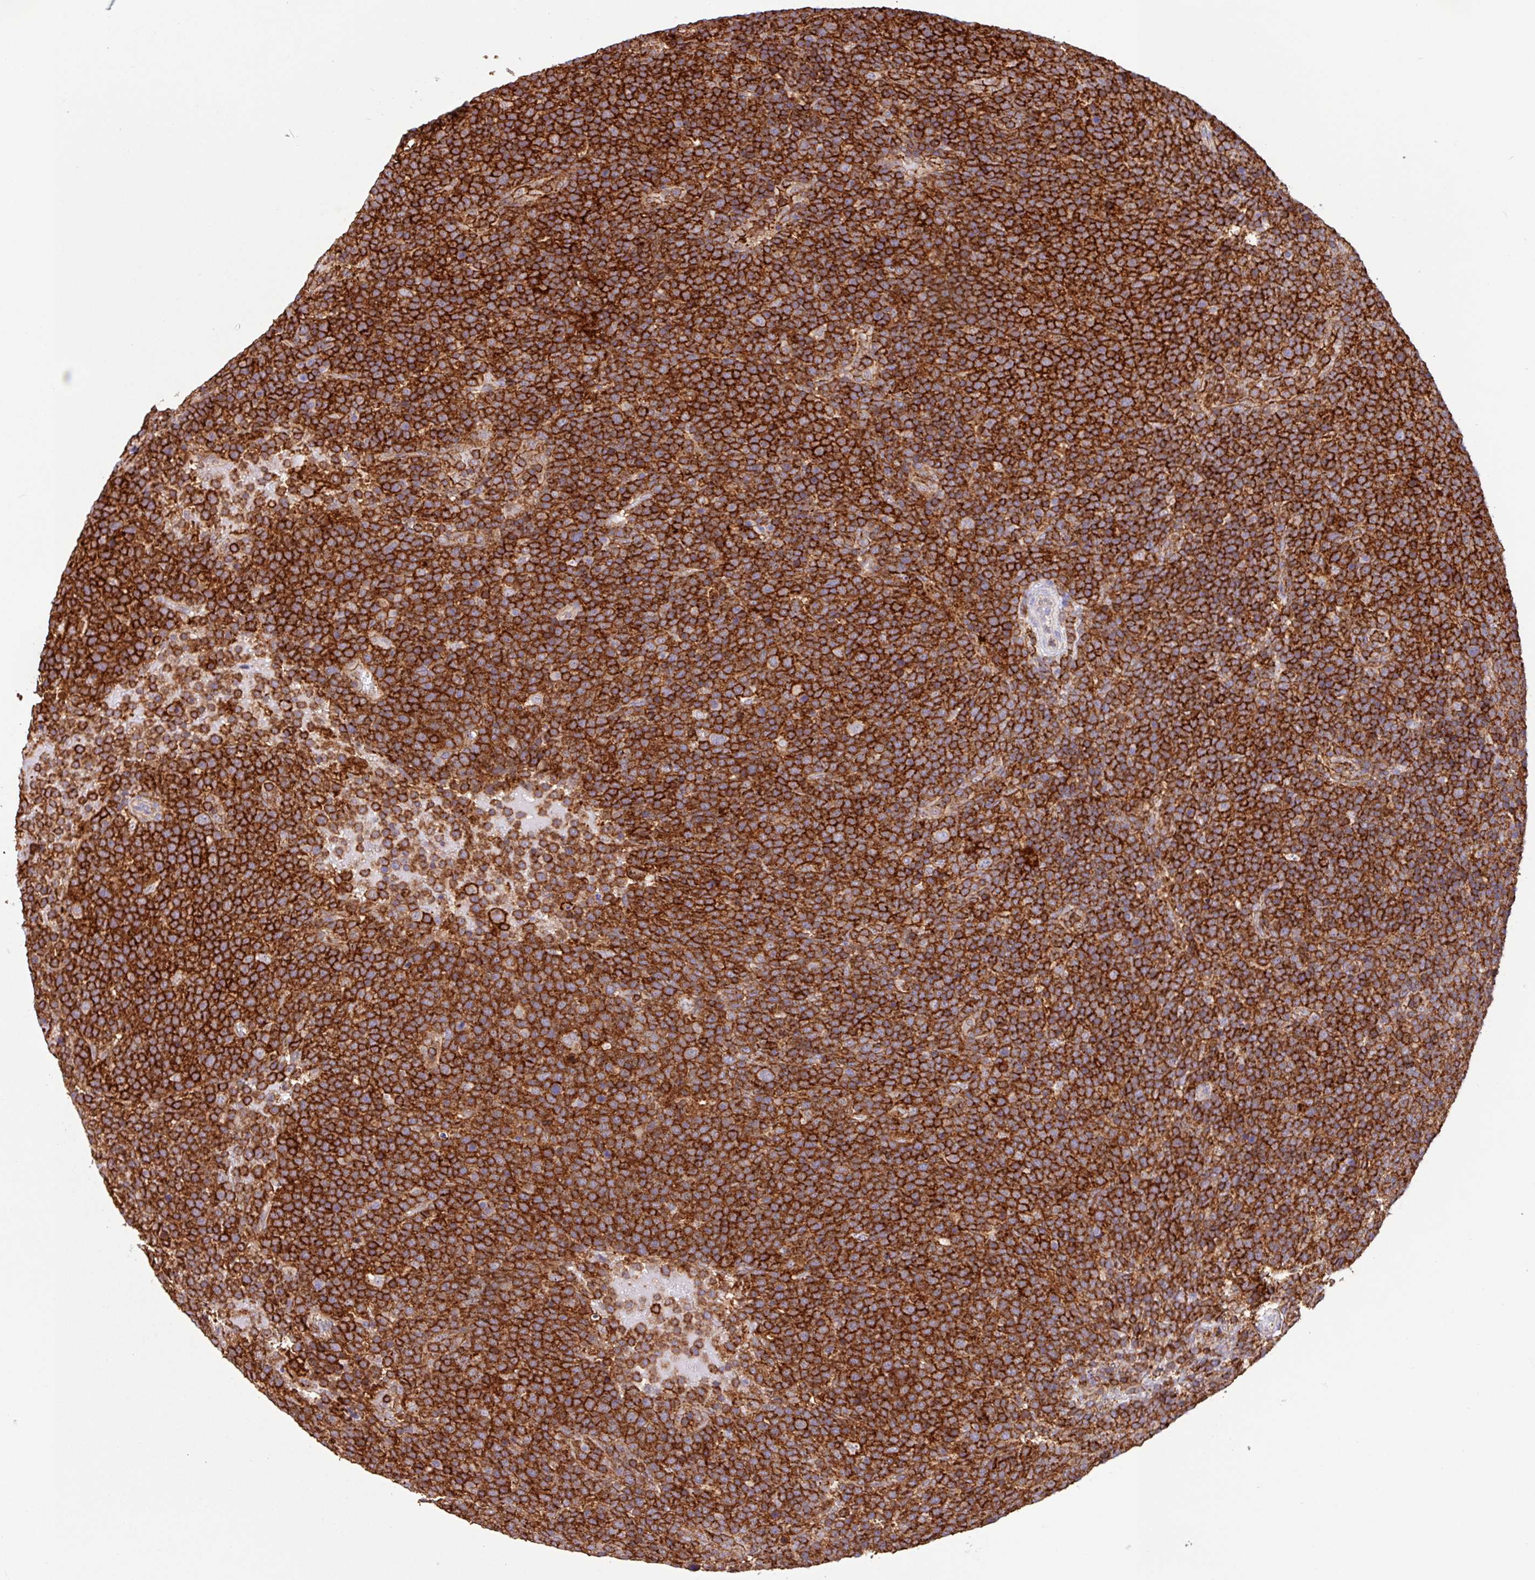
{"staining": {"intensity": "strong", "quantity": ">75%", "location": "cytoplasmic/membranous"}, "tissue": "lymphoma", "cell_type": "Tumor cells", "image_type": "cancer", "snomed": [{"axis": "morphology", "description": "Malignant lymphoma, non-Hodgkin's type, High grade"}, {"axis": "topography", "description": "Lymph node"}], "caption": "Malignant lymphoma, non-Hodgkin's type (high-grade) stained with a protein marker demonstrates strong staining in tumor cells.", "gene": "PPP1R18", "patient": {"sex": "male", "age": 61}}